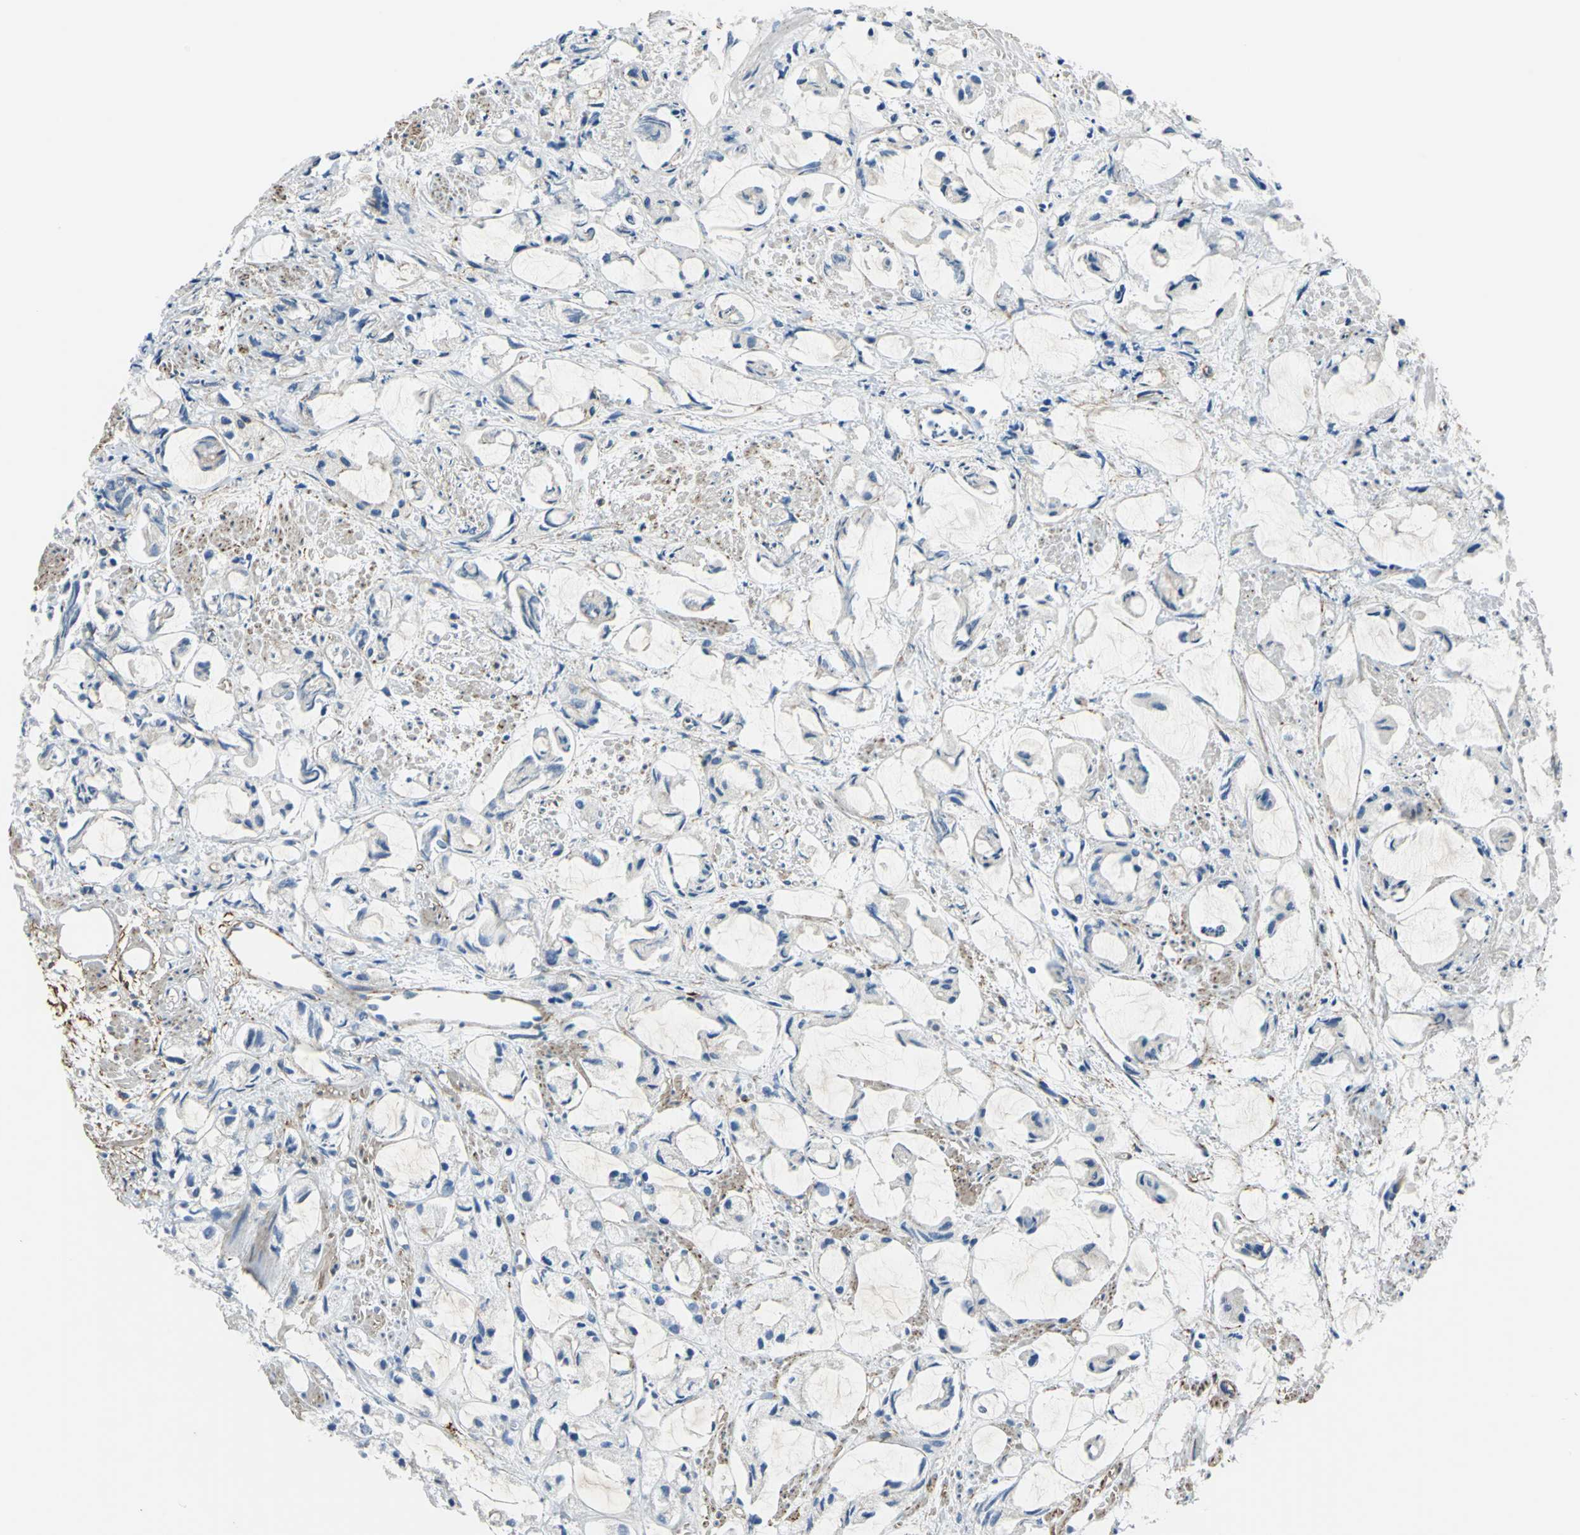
{"staining": {"intensity": "negative", "quantity": "none", "location": "none"}, "tissue": "prostate cancer", "cell_type": "Tumor cells", "image_type": "cancer", "snomed": [{"axis": "morphology", "description": "Adenocarcinoma, High grade"}, {"axis": "topography", "description": "Prostate"}], "caption": "High magnification brightfield microscopy of prostate cancer (high-grade adenocarcinoma) stained with DAB (3,3'-diaminobenzidine) (brown) and counterstained with hematoxylin (blue): tumor cells show no significant positivity.", "gene": "AKAP12", "patient": {"sex": "male", "age": 85}}